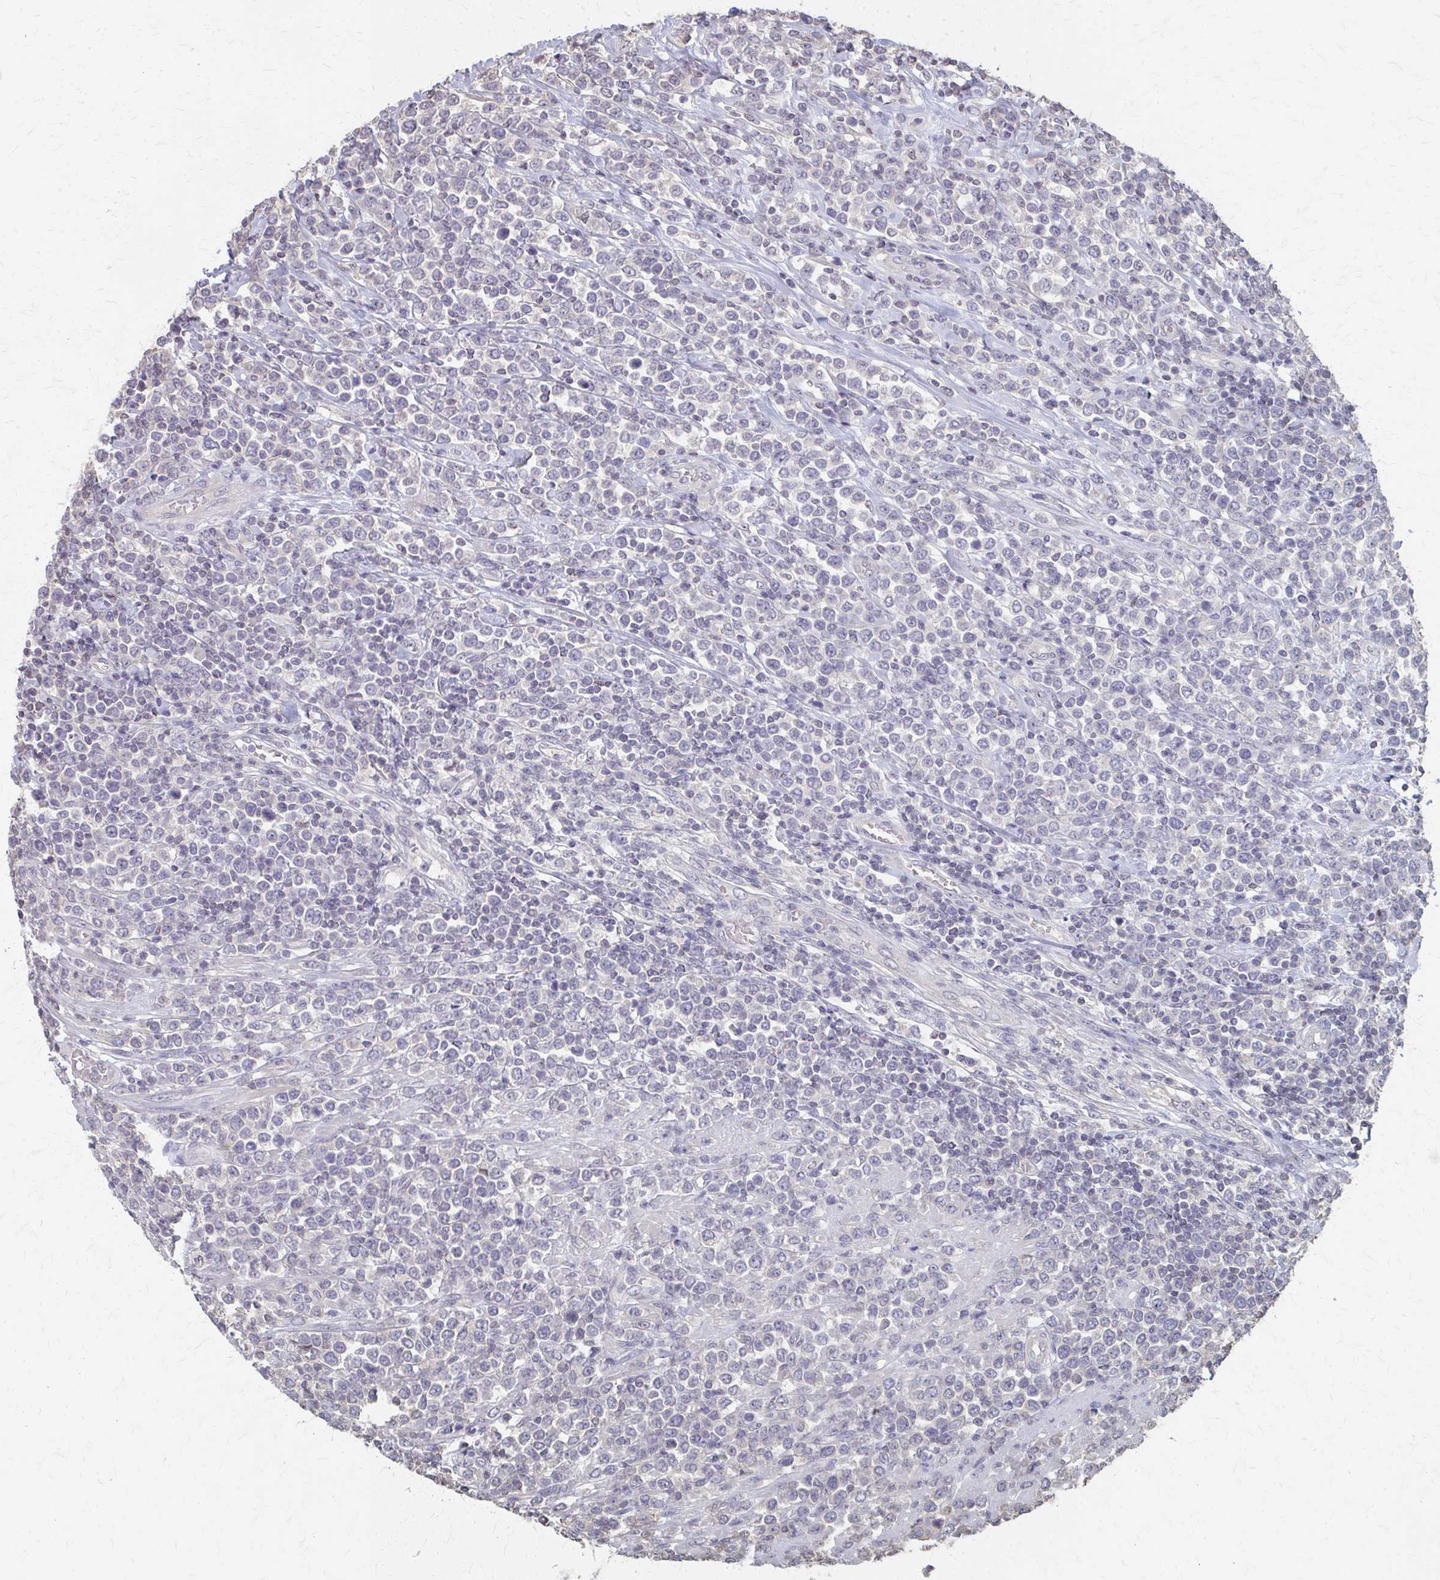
{"staining": {"intensity": "negative", "quantity": "none", "location": "none"}, "tissue": "lymphoma", "cell_type": "Tumor cells", "image_type": "cancer", "snomed": [{"axis": "morphology", "description": "Malignant lymphoma, non-Hodgkin's type, High grade"}, {"axis": "topography", "description": "Soft tissue"}], "caption": "IHC of human high-grade malignant lymphoma, non-Hodgkin's type reveals no staining in tumor cells.", "gene": "RABGAP1L", "patient": {"sex": "female", "age": 56}}